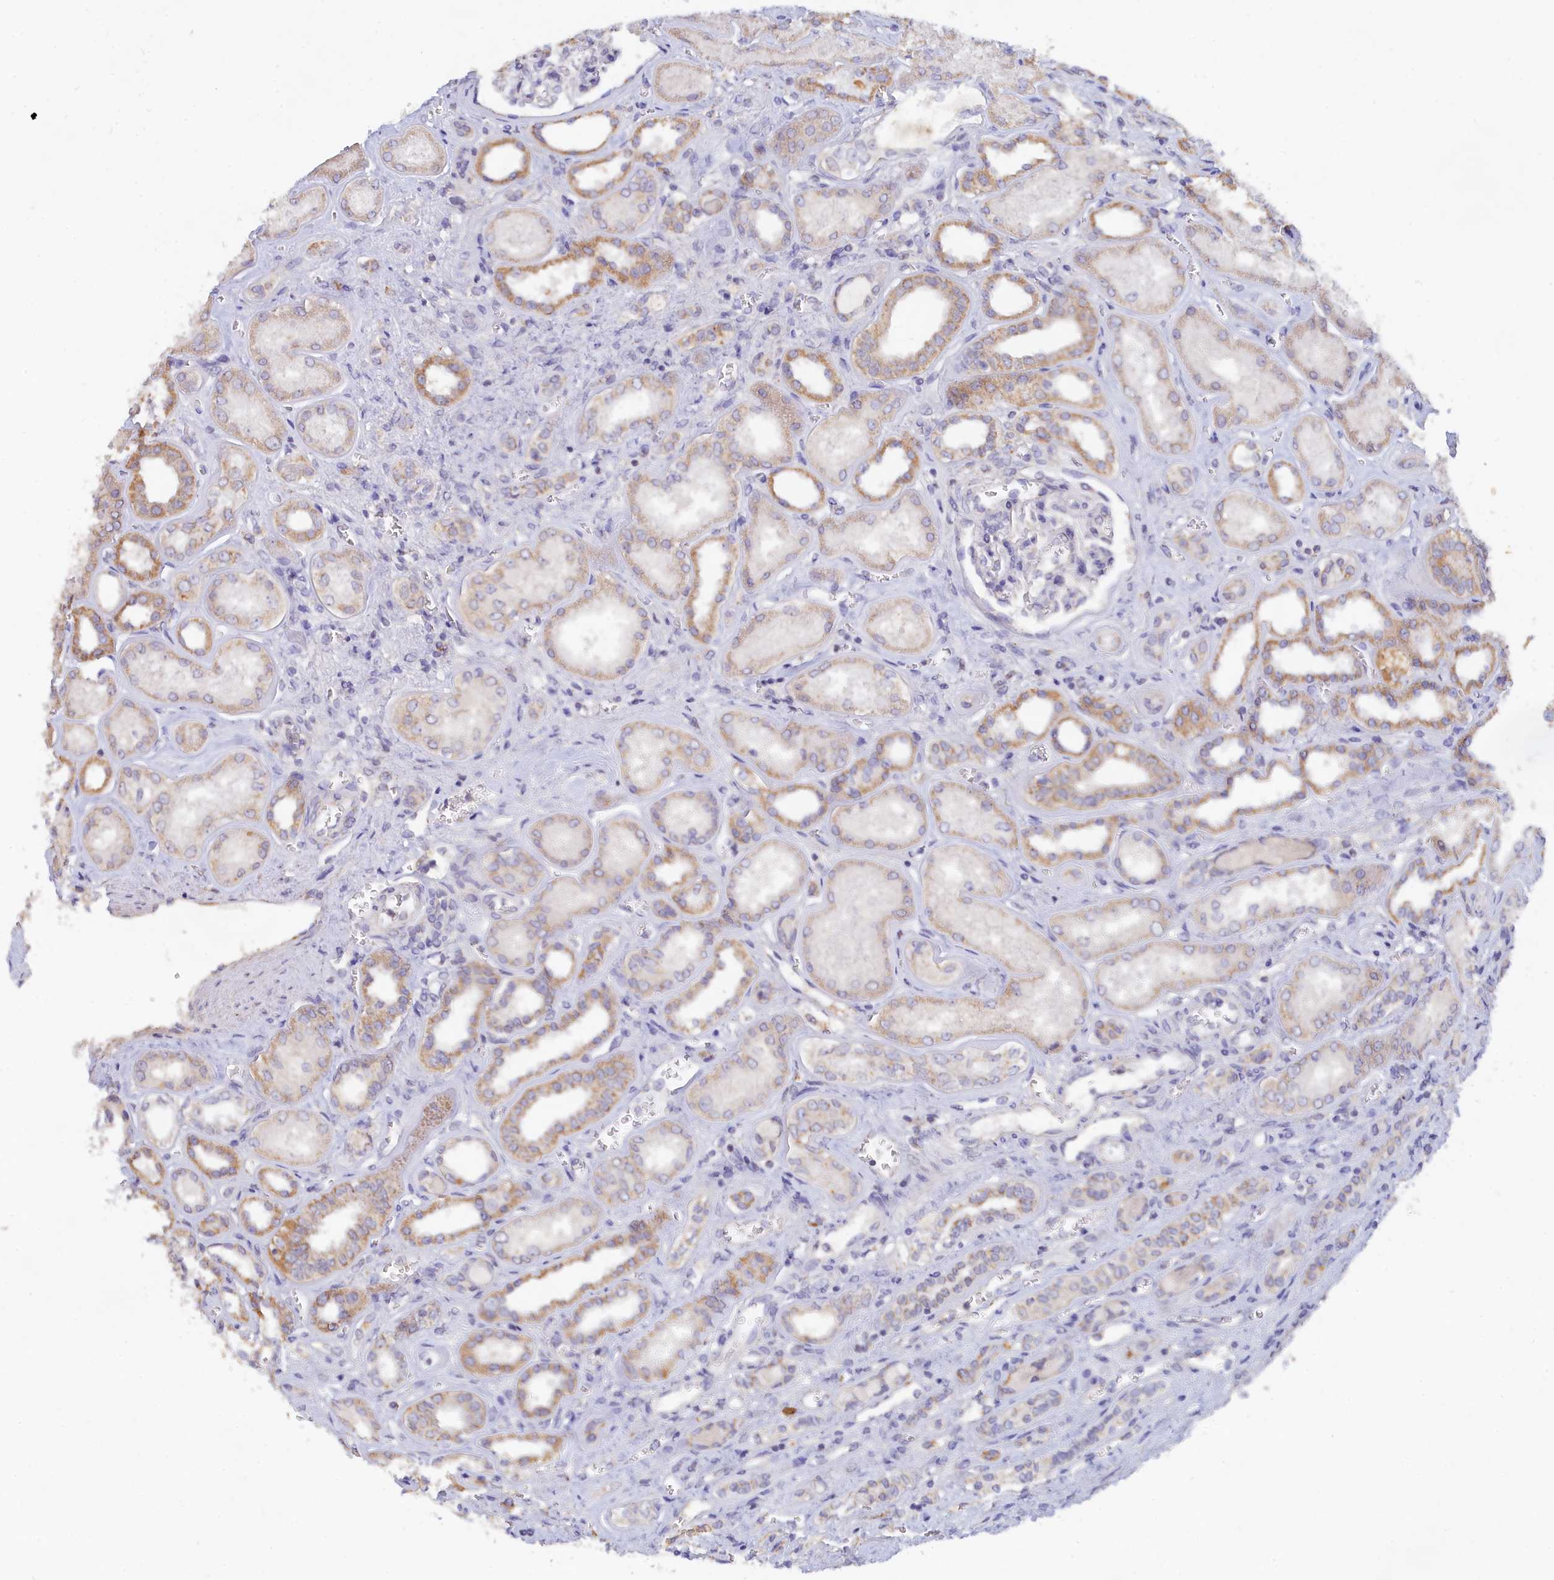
{"staining": {"intensity": "negative", "quantity": "none", "location": "none"}, "tissue": "kidney", "cell_type": "Cells in glomeruli", "image_type": "normal", "snomed": [{"axis": "morphology", "description": "Normal tissue, NOS"}, {"axis": "morphology", "description": "Adenocarcinoma, NOS"}, {"axis": "topography", "description": "Kidney"}], "caption": "This is an immunohistochemistry (IHC) micrograph of benign kidney. There is no expression in cells in glomeruli.", "gene": "LRIF1", "patient": {"sex": "female", "age": 68}}